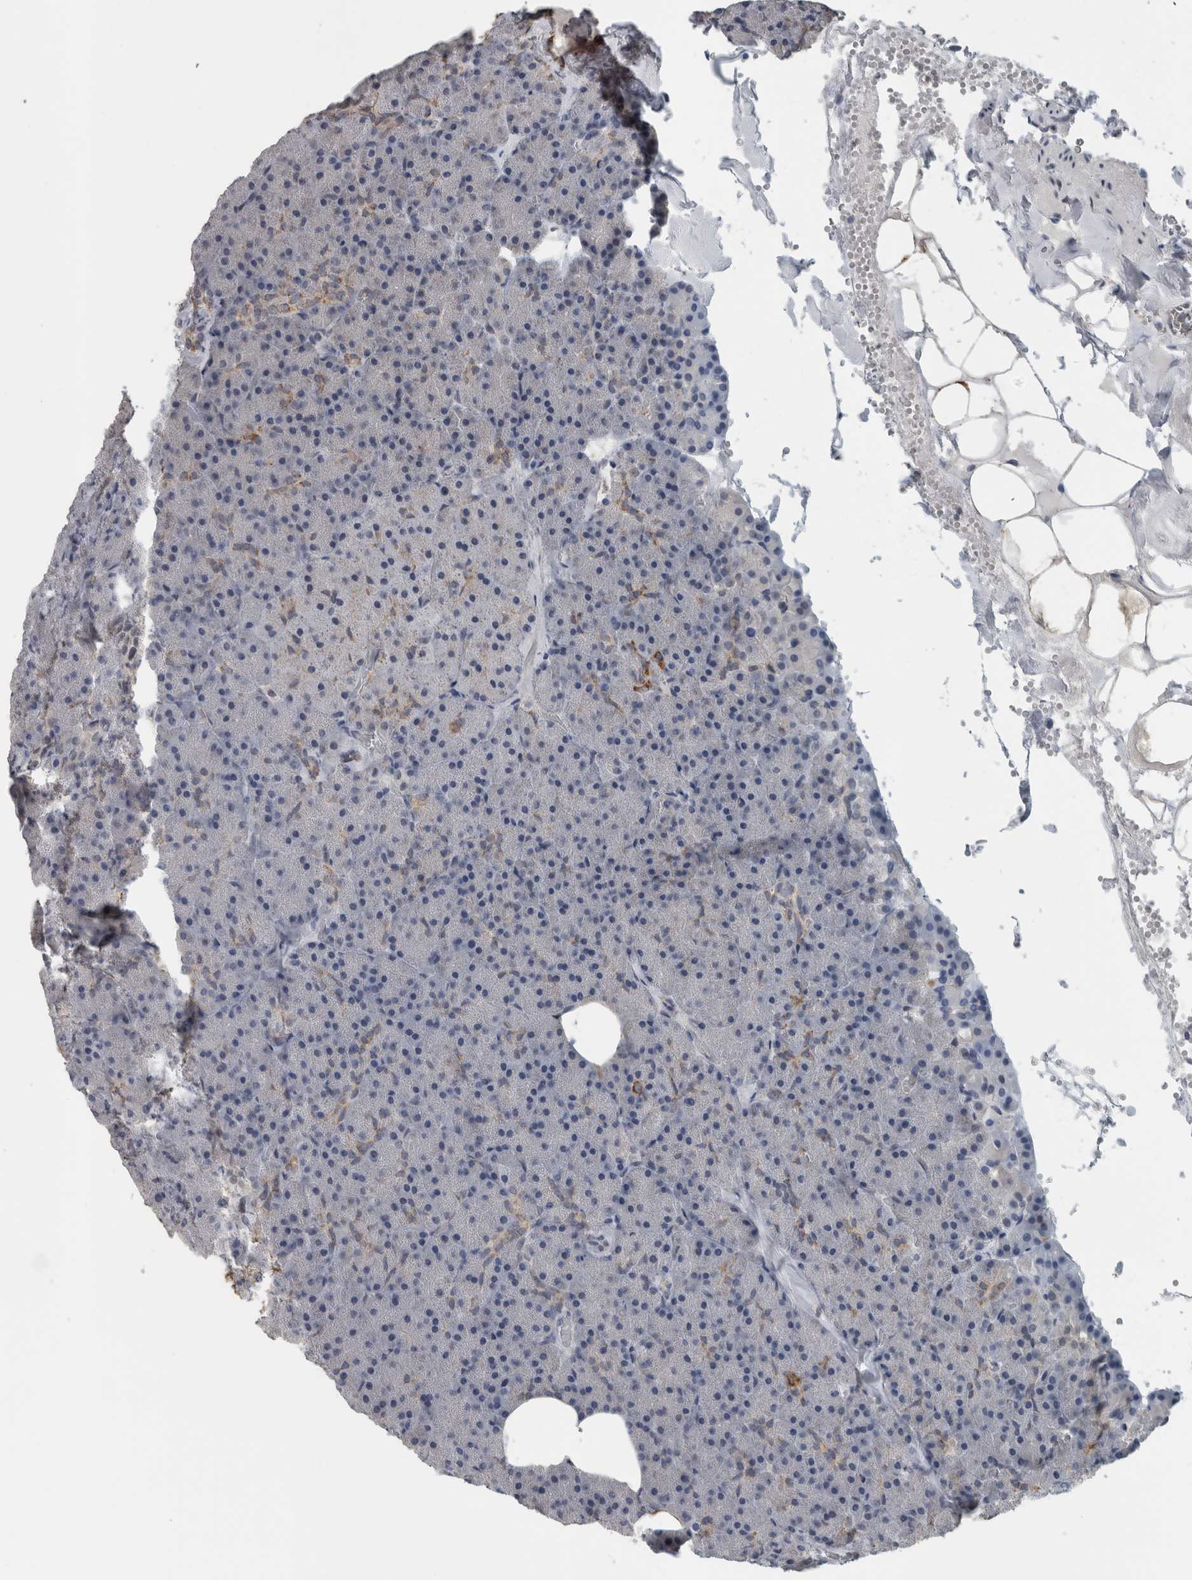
{"staining": {"intensity": "moderate", "quantity": "<25%", "location": "cytoplasmic/membranous"}, "tissue": "pancreas", "cell_type": "Exocrine glandular cells", "image_type": "normal", "snomed": [{"axis": "morphology", "description": "Normal tissue, NOS"}, {"axis": "morphology", "description": "Carcinoid, malignant, NOS"}, {"axis": "topography", "description": "Pancreas"}], "caption": "IHC micrograph of unremarkable pancreas: pancreas stained using IHC reveals low levels of moderate protein expression localized specifically in the cytoplasmic/membranous of exocrine glandular cells, appearing as a cytoplasmic/membranous brown color.", "gene": "ACSF2", "patient": {"sex": "female", "age": 35}}